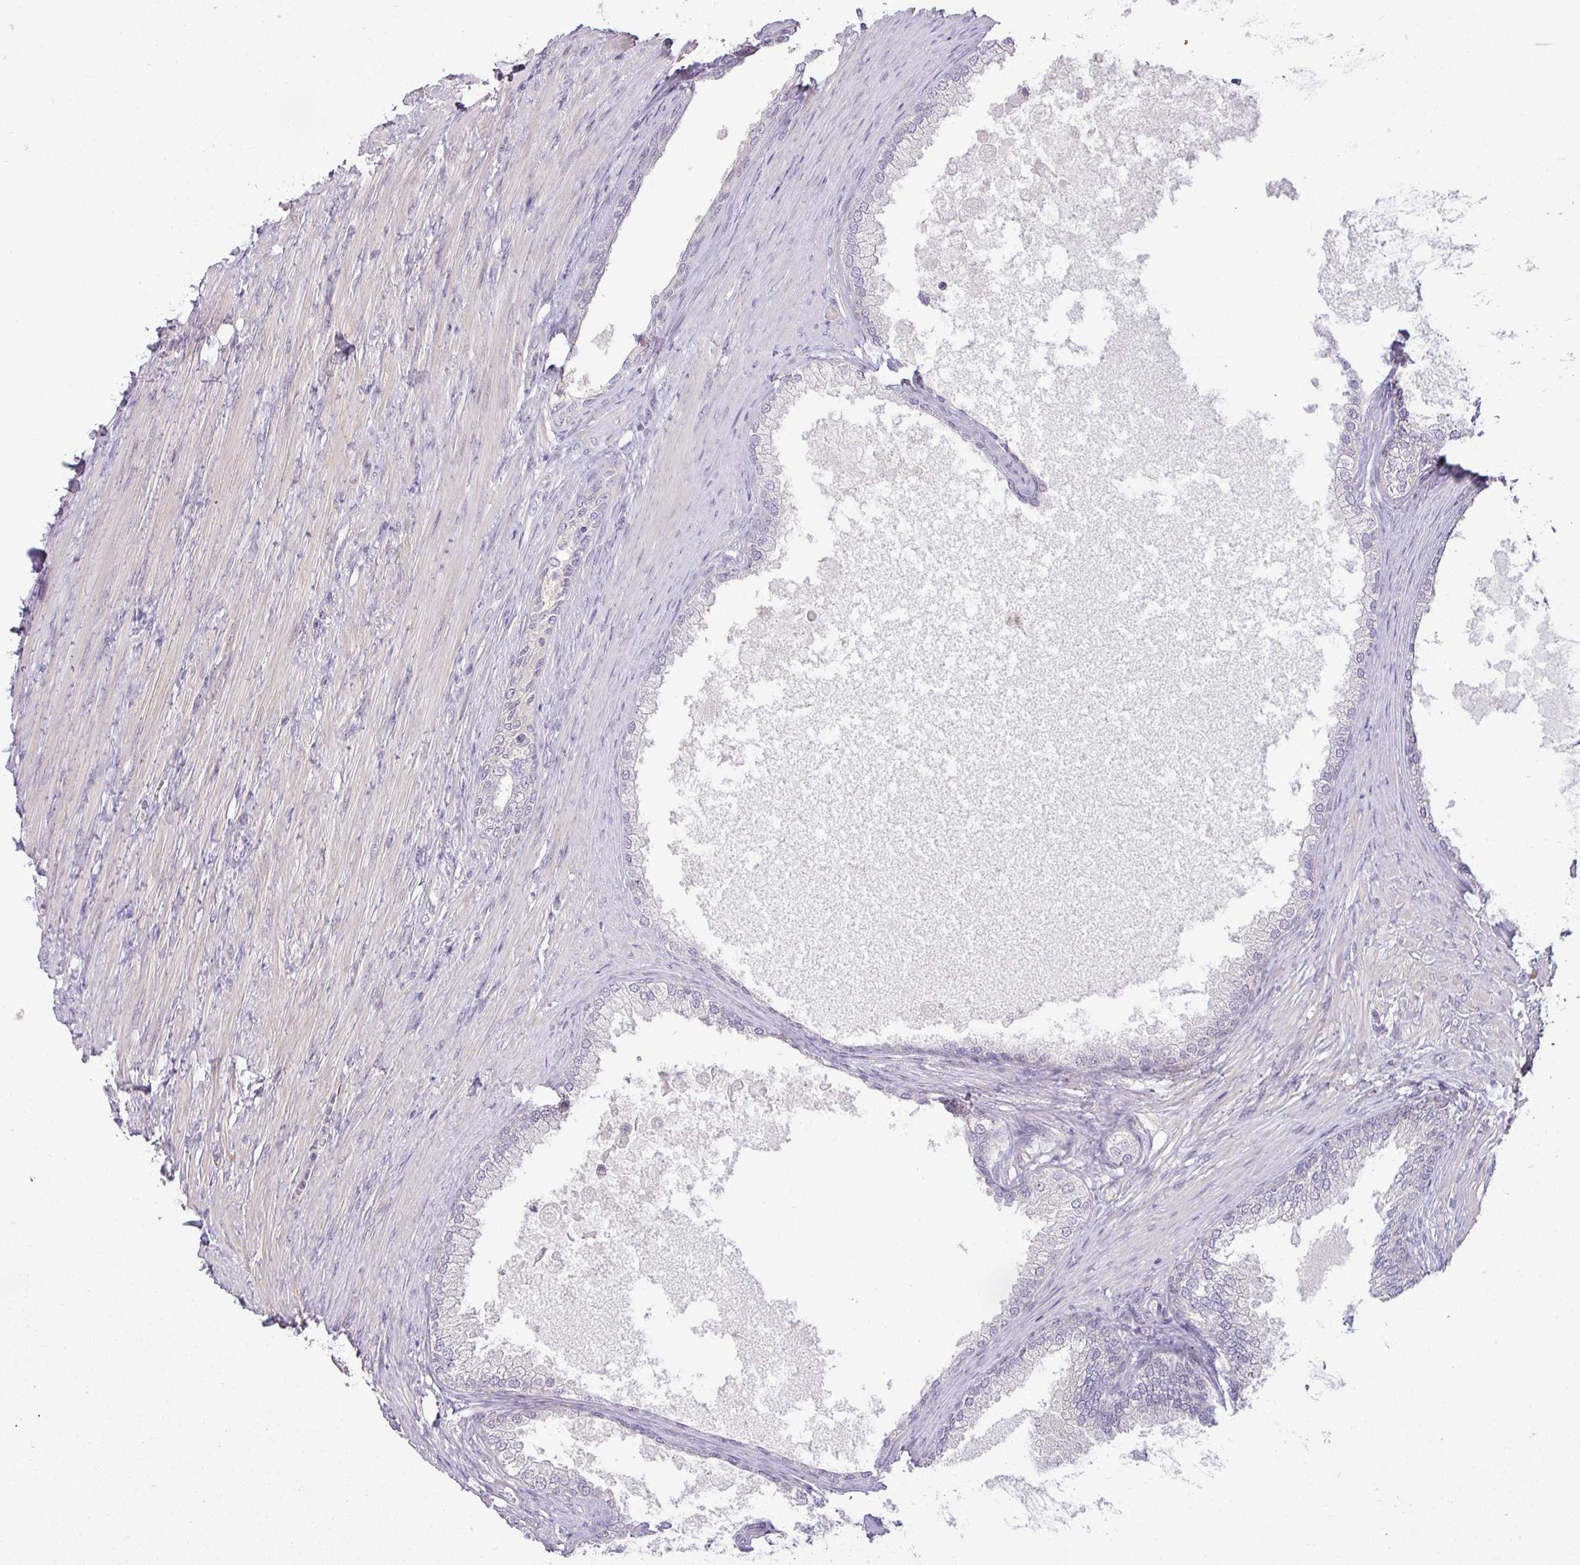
{"staining": {"intensity": "negative", "quantity": "none", "location": "none"}, "tissue": "prostate", "cell_type": "Glandular cells", "image_type": "normal", "snomed": [{"axis": "morphology", "description": "Normal tissue, NOS"}, {"axis": "topography", "description": "Prostate"}], "caption": "A high-resolution image shows immunohistochemistry staining of normal prostate, which shows no significant expression in glandular cells.", "gene": "APOM", "patient": {"sex": "male", "age": 76}}